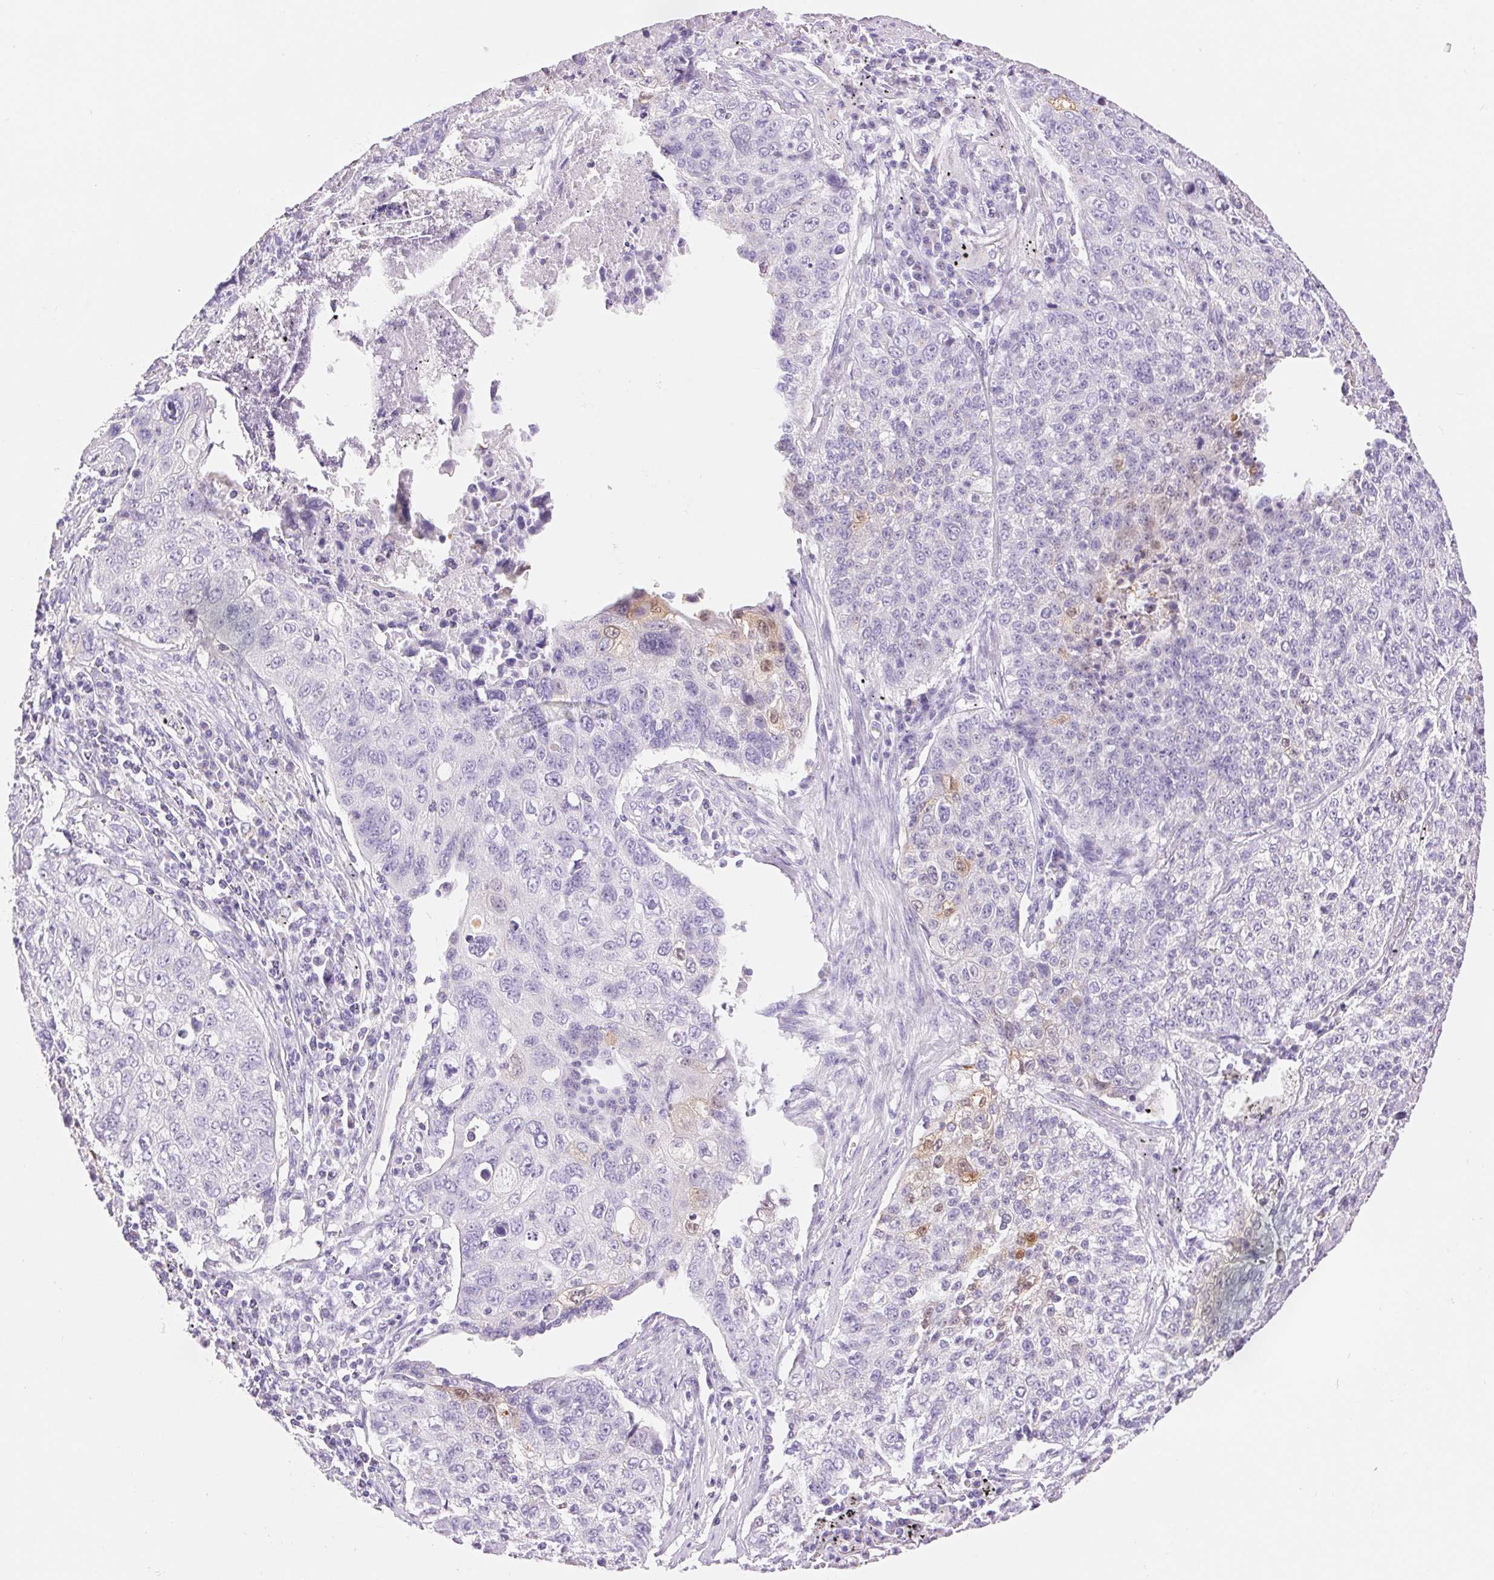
{"staining": {"intensity": "moderate", "quantity": "<25%", "location": "cytoplasmic/membranous,nuclear"}, "tissue": "lung cancer", "cell_type": "Tumor cells", "image_type": "cancer", "snomed": [{"axis": "morphology", "description": "Normal morphology"}, {"axis": "morphology", "description": "Aneuploidy"}, {"axis": "morphology", "description": "Squamous cell carcinoma, NOS"}, {"axis": "topography", "description": "Lymph node"}, {"axis": "topography", "description": "Lung"}], "caption": "Immunohistochemical staining of lung cancer demonstrates low levels of moderate cytoplasmic/membranous and nuclear protein staining in about <25% of tumor cells.", "gene": "SERPINB3", "patient": {"sex": "female", "age": 76}}